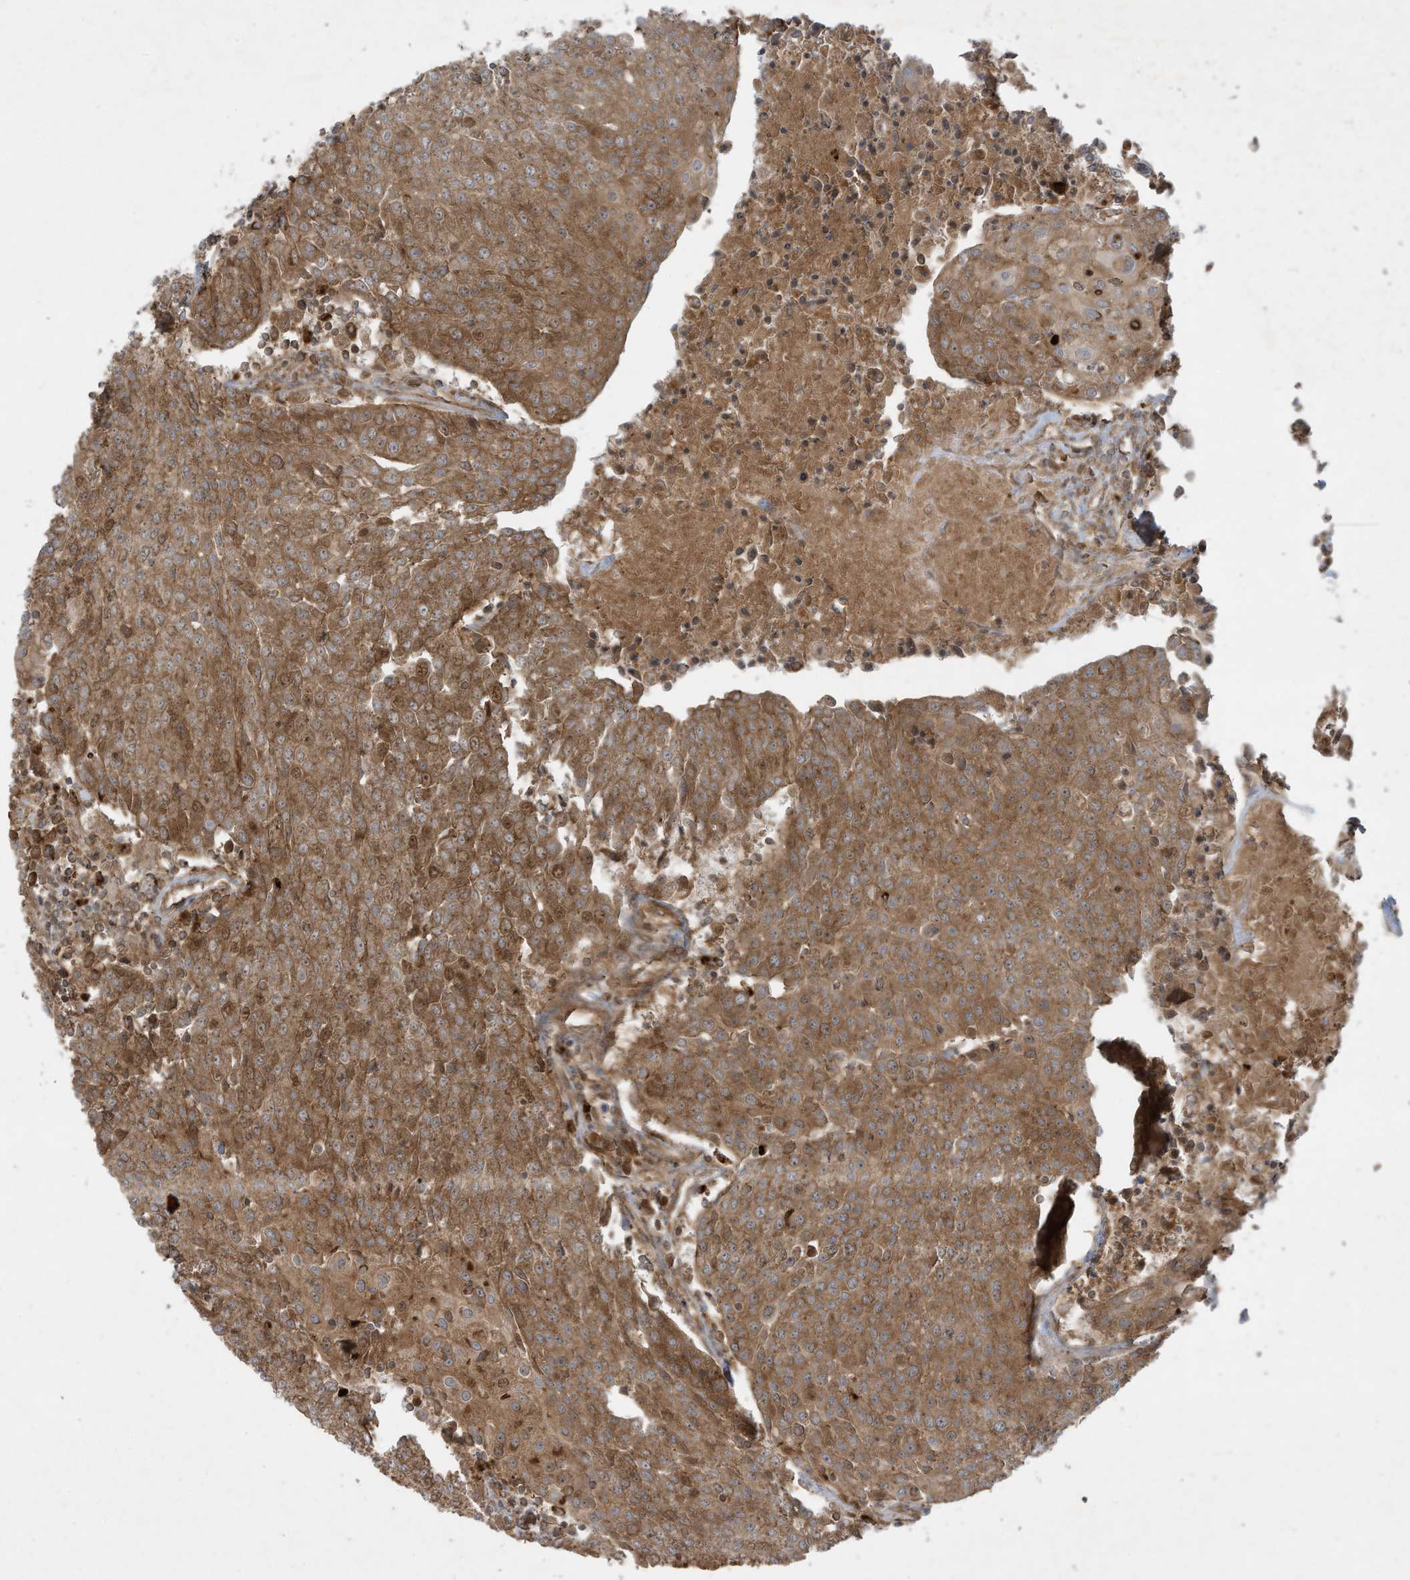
{"staining": {"intensity": "moderate", "quantity": ">75%", "location": "cytoplasmic/membranous,nuclear"}, "tissue": "urothelial cancer", "cell_type": "Tumor cells", "image_type": "cancer", "snomed": [{"axis": "morphology", "description": "Urothelial carcinoma, High grade"}, {"axis": "topography", "description": "Urinary bladder"}], "caption": "The image shows a brown stain indicating the presence of a protein in the cytoplasmic/membranous and nuclear of tumor cells in high-grade urothelial carcinoma.", "gene": "DDIT4", "patient": {"sex": "female", "age": 85}}